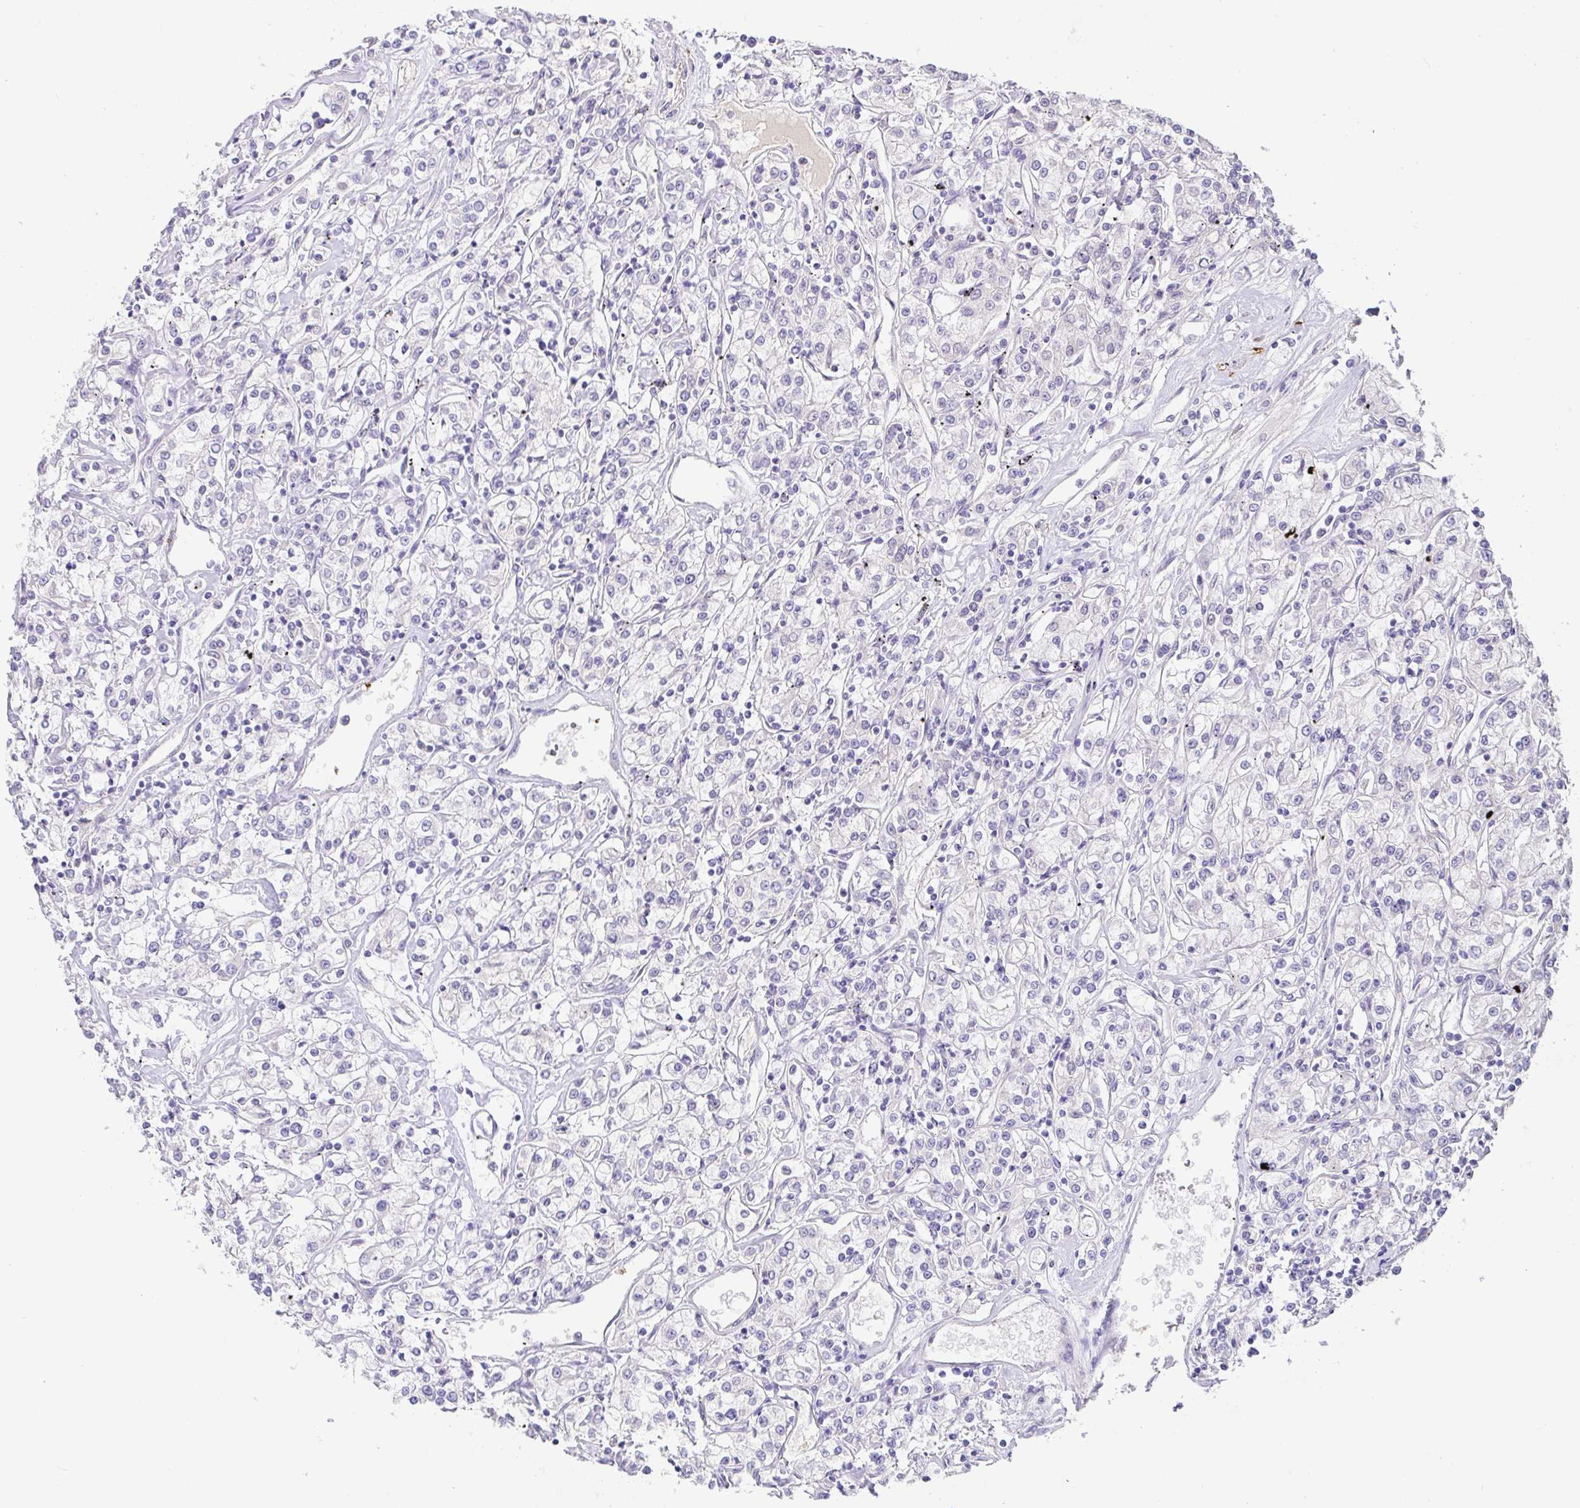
{"staining": {"intensity": "negative", "quantity": "none", "location": "none"}, "tissue": "renal cancer", "cell_type": "Tumor cells", "image_type": "cancer", "snomed": [{"axis": "morphology", "description": "Adenocarcinoma, NOS"}, {"axis": "topography", "description": "Kidney"}], "caption": "Tumor cells show no significant protein expression in renal cancer (adenocarcinoma).", "gene": "PYGM", "patient": {"sex": "female", "age": 59}}